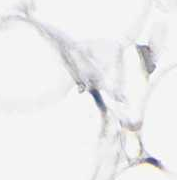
{"staining": {"intensity": "weak", "quantity": ">75%", "location": "cytoplasmic/membranous"}, "tissue": "adipose tissue", "cell_type": "Adipocytes", "image_type": "normal", "snomed": [{"axis": "morphology", "description": "Normal tissue, NOS"}, {"axis": "topography", "description": "Breast"}, {"axis": "topography", "description": "Adipose tissue"}], "caption": "A high-resolution histopathology image shows immunohistochemistry (IHC) staining of benign adipose tissue, which demonstrates weak cytoplasmic/membranous staining in about >75% of adipocytes. Nuclei are stained in blue.", "gene": "BECN1", "patient": {"sex": "female", "age": 25}}